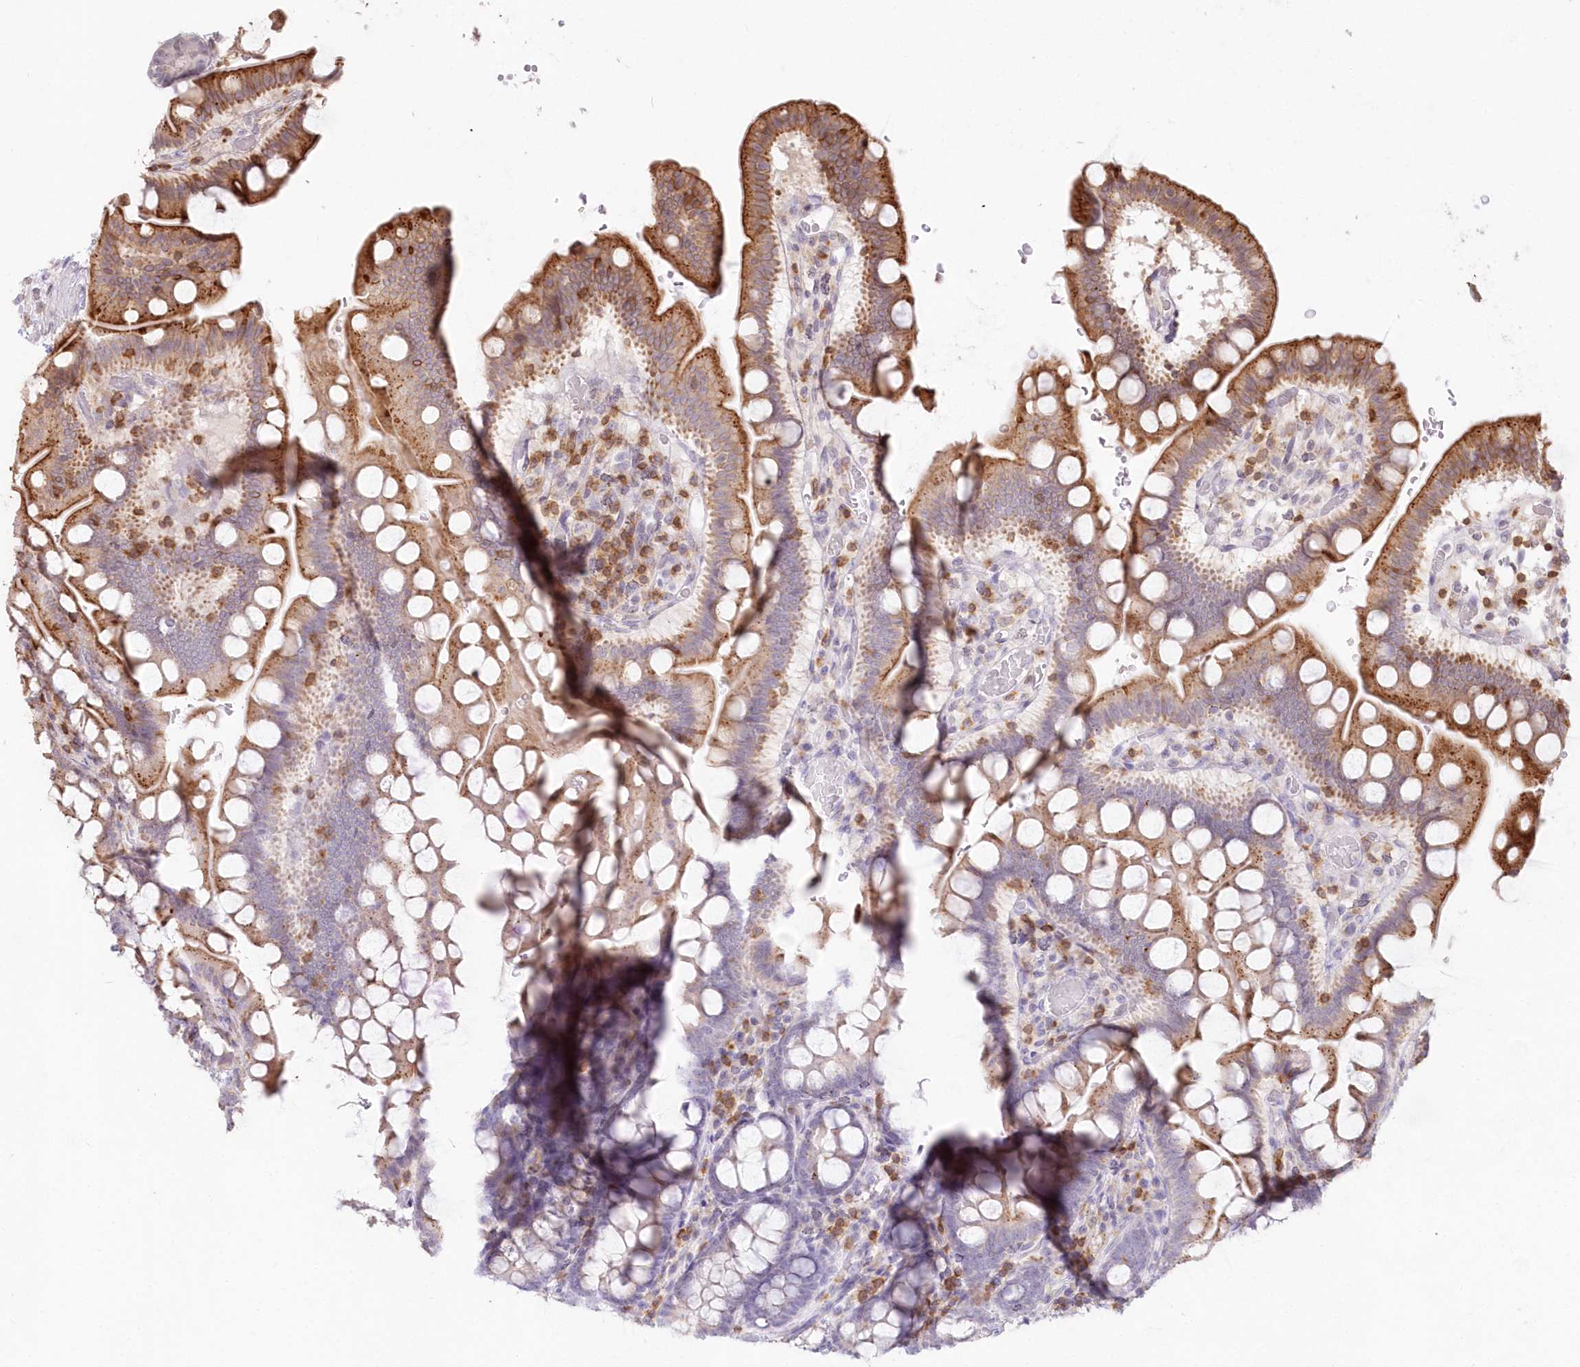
{"staining": {"intensity": "moderate", "quantity": "25%-75%", "location": "cytoplasmic/membranous"}, "tissue": "small intestine", "cell_type": "Glandular cells", "image_type": "normal", "snomed": [{"axis": "morphology", "description": "Normal tissue, NOS"}, {"axis": "topography", "description": "Stomach, upper"}, {"axis": "topography", "description": "Stomach, lower"}, {"axis": "topography", "description": "Small intestine"}], "caption": "Glandular cells show medium levels of moderate cytoplasmic/membranous expression in about 25%-75% of cells in benign small intestine. Immunohistochemistry (ihc) stains the protein of interest in brown and the nuclei are stained blue.", "gene": "MTMR3", "patient": {"sex": "male", "age": 68}}